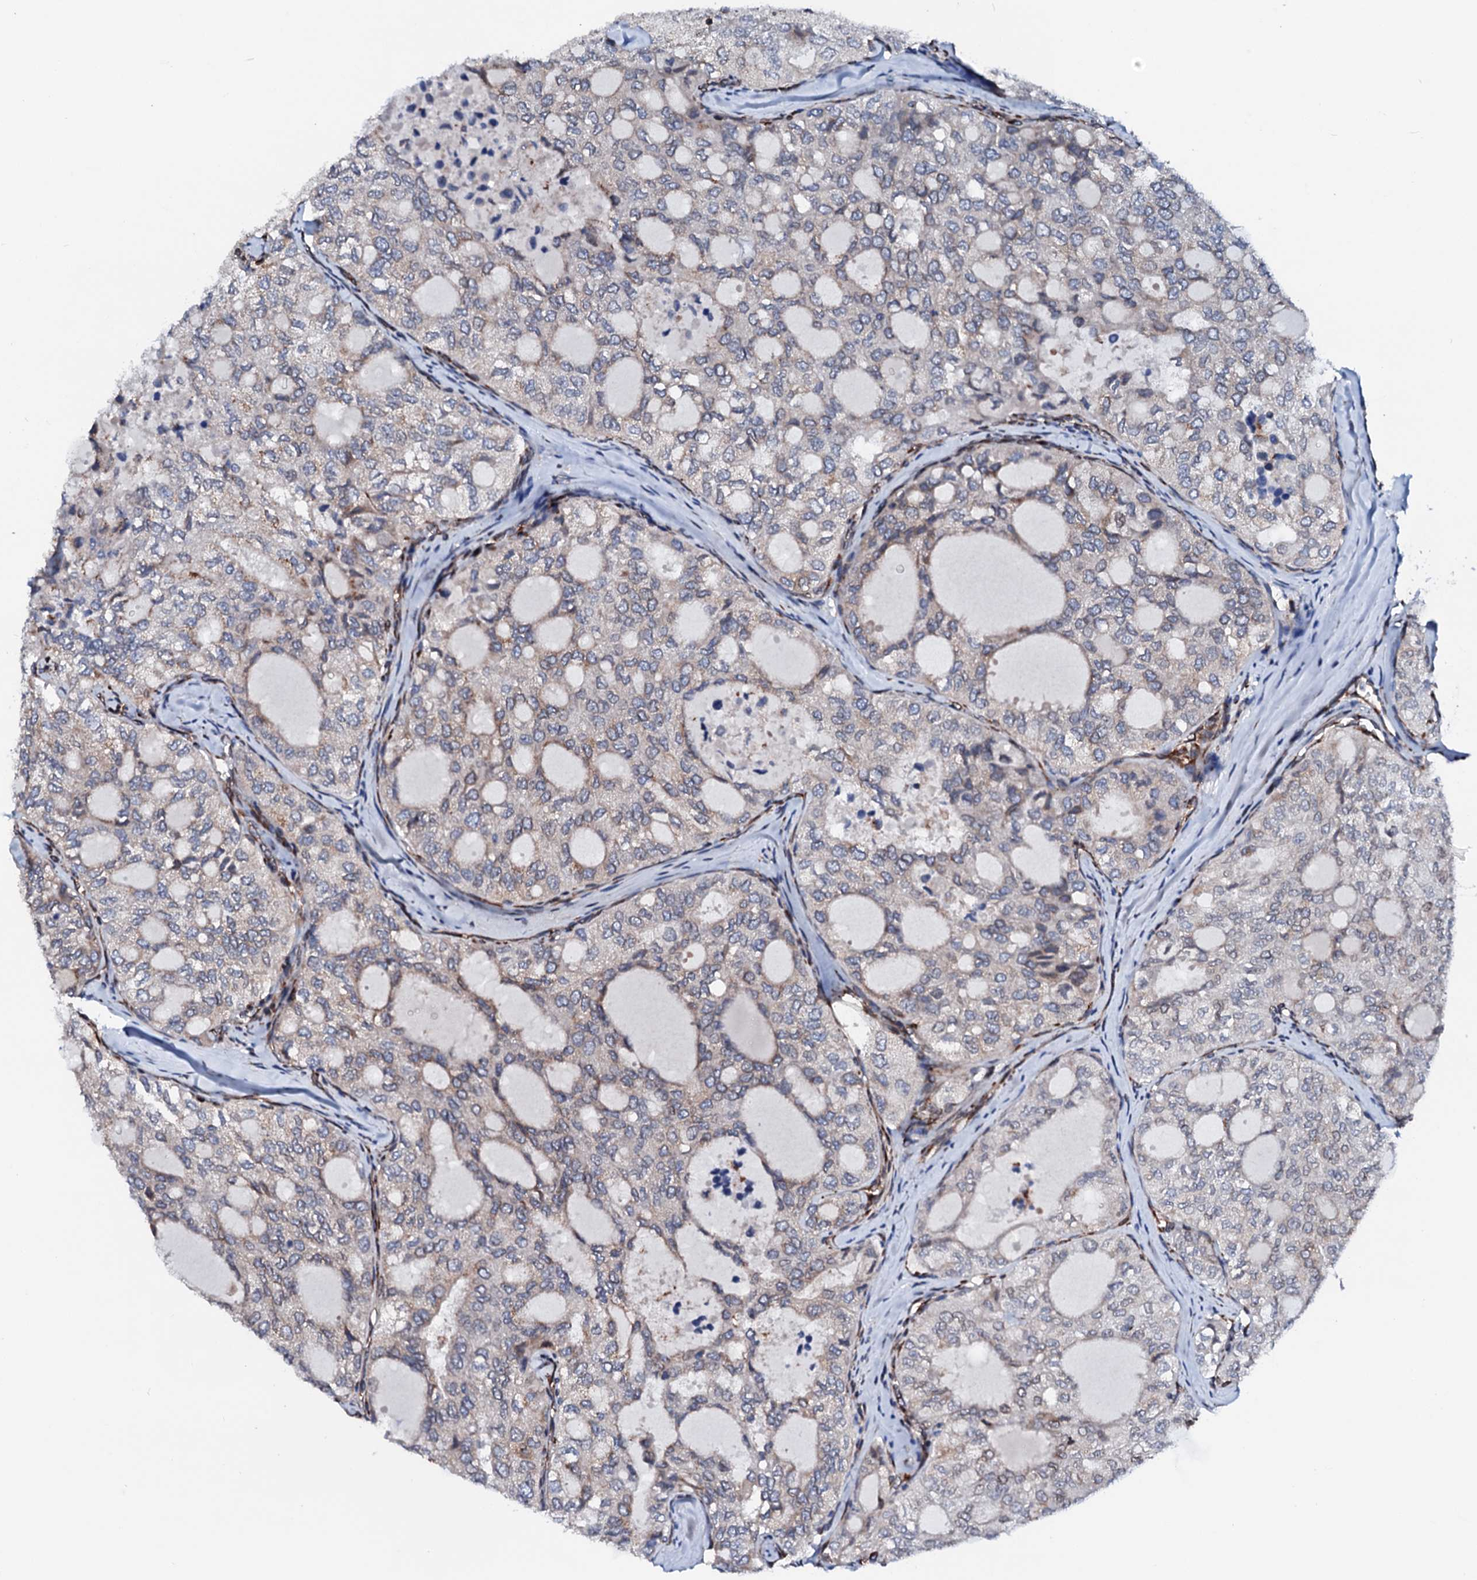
{"staining": {"intensity": "negative", "quantity": "none", "location": "none"}, "tissue": "thyroid cancer", "cell_type": "Tumor cells", "image_type": "cancer", "snomed": [{"axis": "morphology", "description": "Follicular adenoma carcinoma, NOS"}, {"axis": "topography", "description": "Thyroid gland"}], "caption": "Immunohistochemical staining of thyroid follicular adenoma carcinoma exhibits no significant expression in tumor cells.", "gene": "TMCO3", "patient": {"sex": "male", "age": 75}}